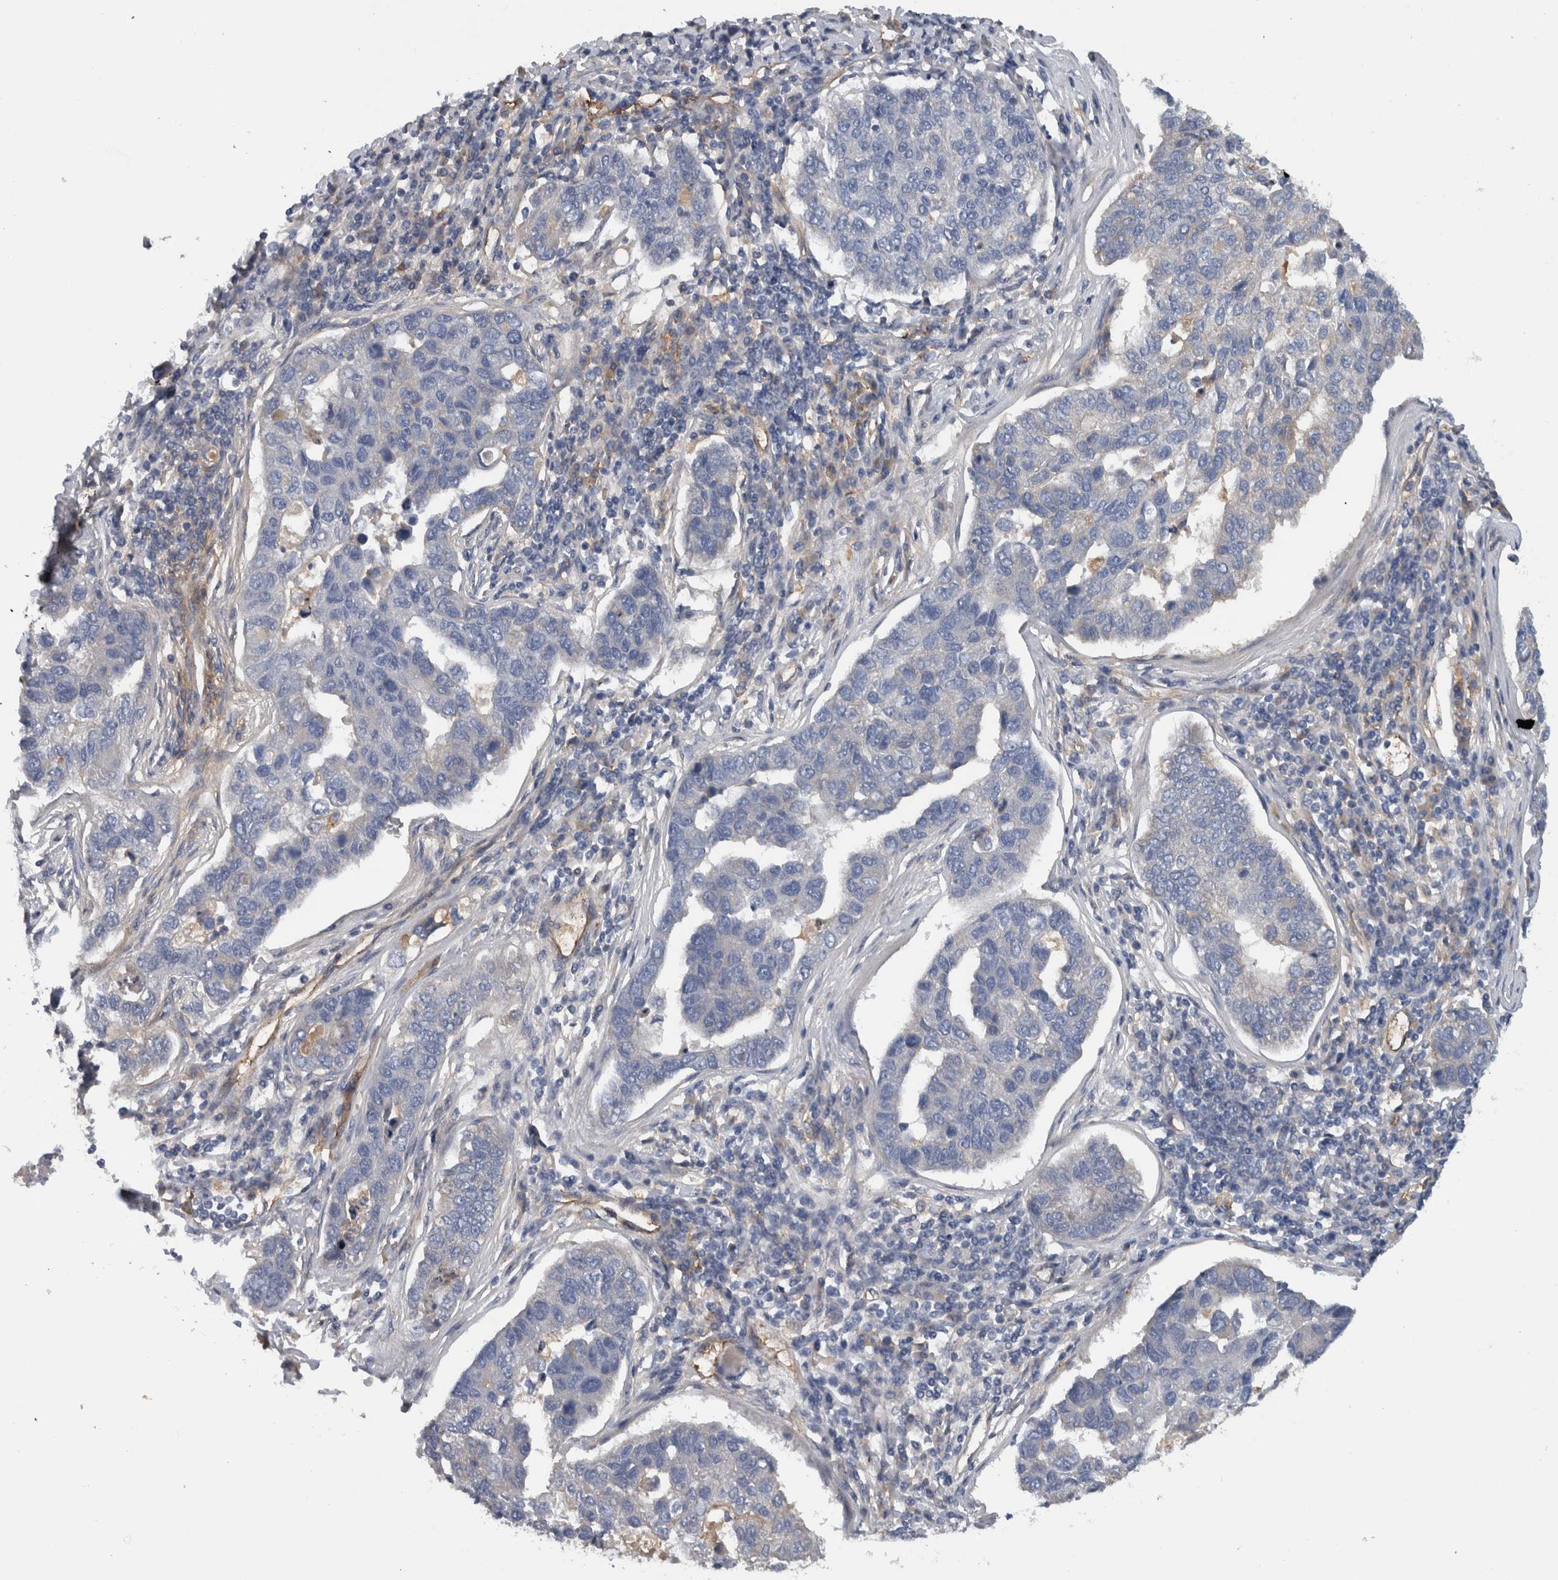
{"staining": {"intensity": "negative", "quantity": "none", "location": "none"}, "tissue": "pancreatic cancer", "cell_type": "Tumor cells", "image_type": "cancer", "snomed": [{"axis": "morphology", "description": "Adenocarcinoma, NOS"}, {"axis": "topography", "description": "Pancreas"}], "caption": "Immunohistochemistry photomicrograph of pancreatic cancer (adenocarcinoma) stained for a protein (brown), which reveals no staining in tumor cells. Nuclei are stained in blue.", "gene": "CD59", "patient": {"sex": "female", "age": 61}}